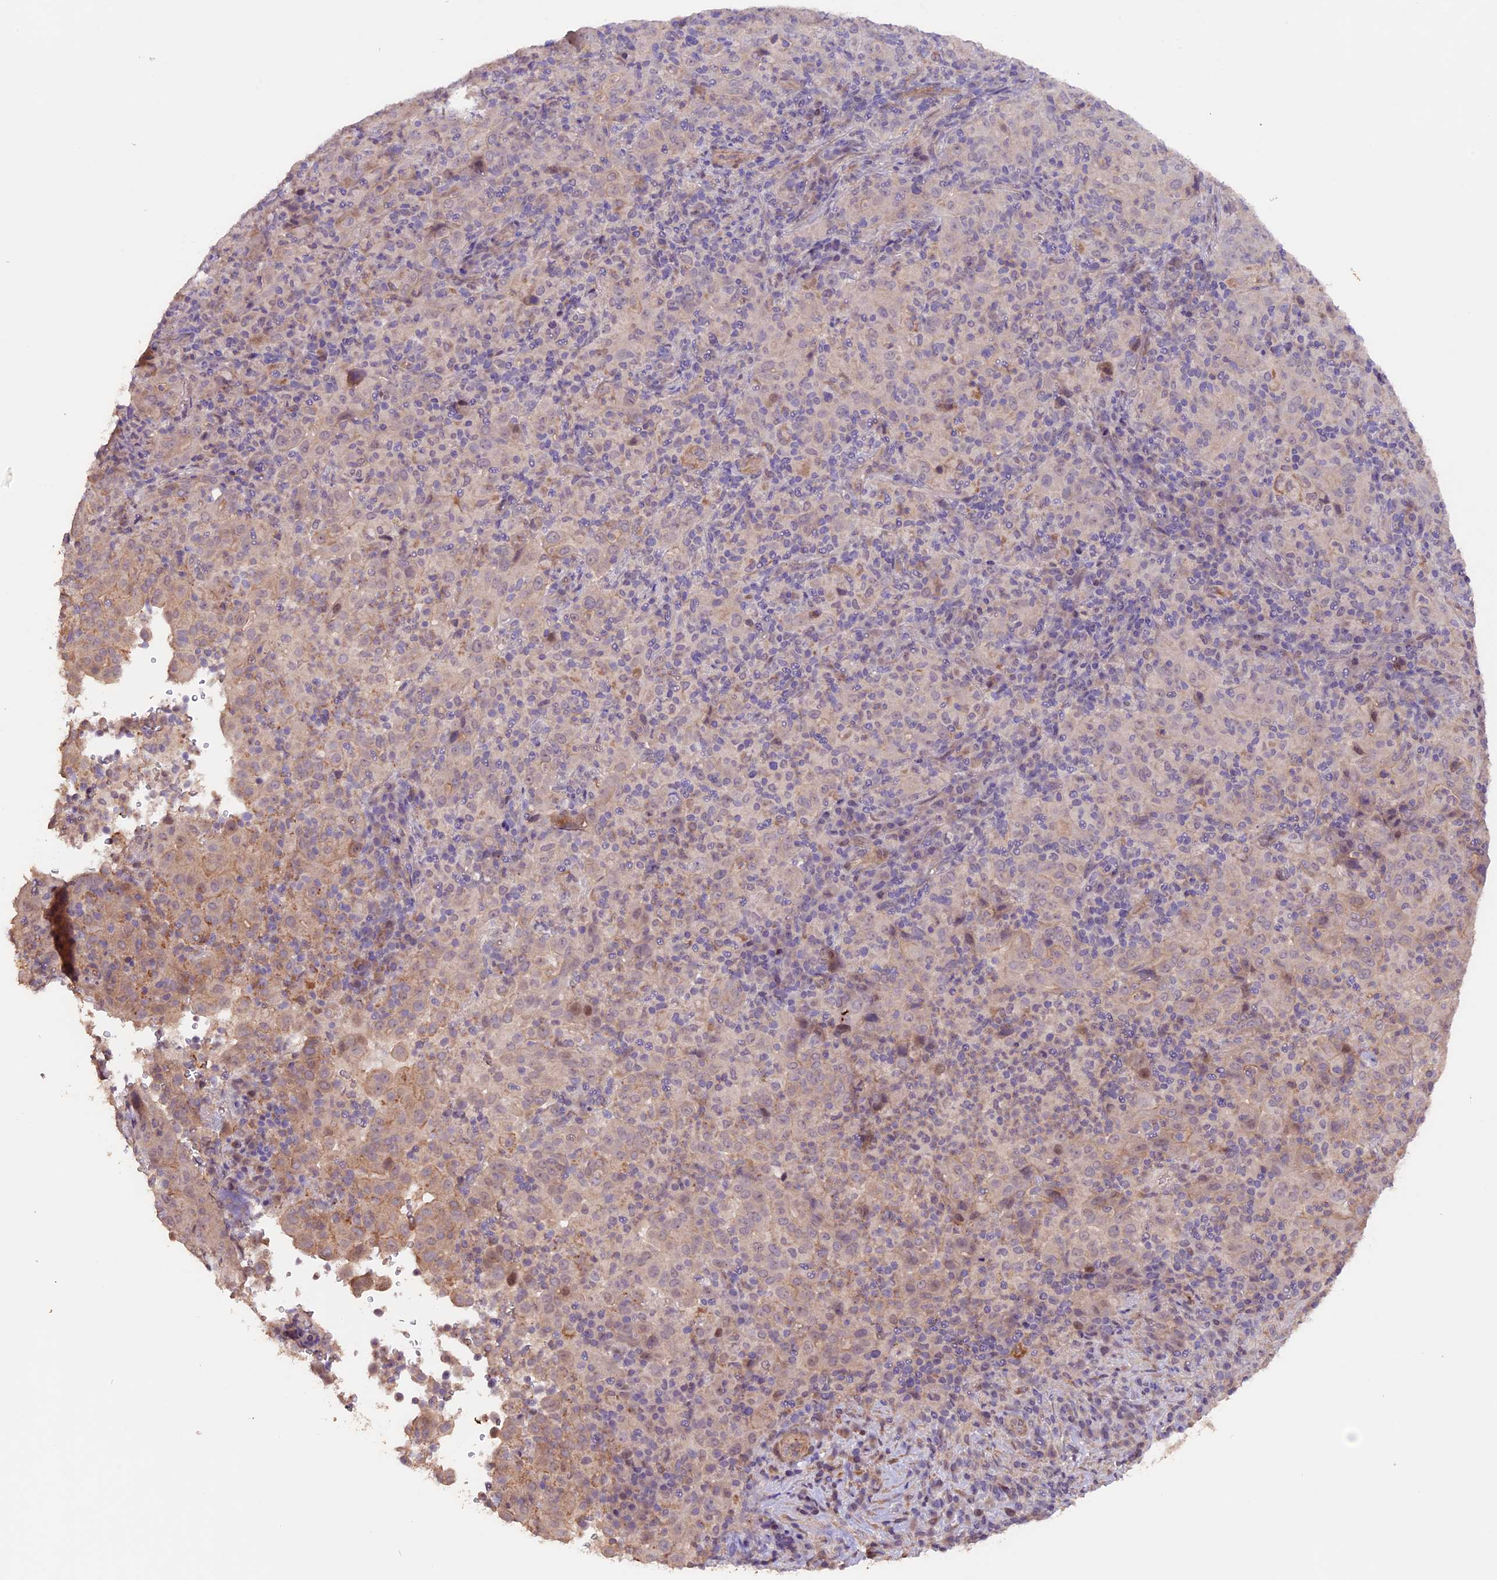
{"staining": {"intensity": "negative", "quantity": "none", "location": "none"}, "tissue": "pancreatic cancer", "cell_type": "Tumor cells", "image_type": "cancer", "snomed": [{"axis": "morphology", "description": "Adenocarcinoma, NOS"}, {"axis": "topography", "description": "Pancreas"}], "caption": "A photomicrograph of adenocarcinoma (pancreatic) stained for a protein exhibits no brown staining in tumor cells.", "gene": "GNB5", "patient": {"sex": "male", "age": 63}}